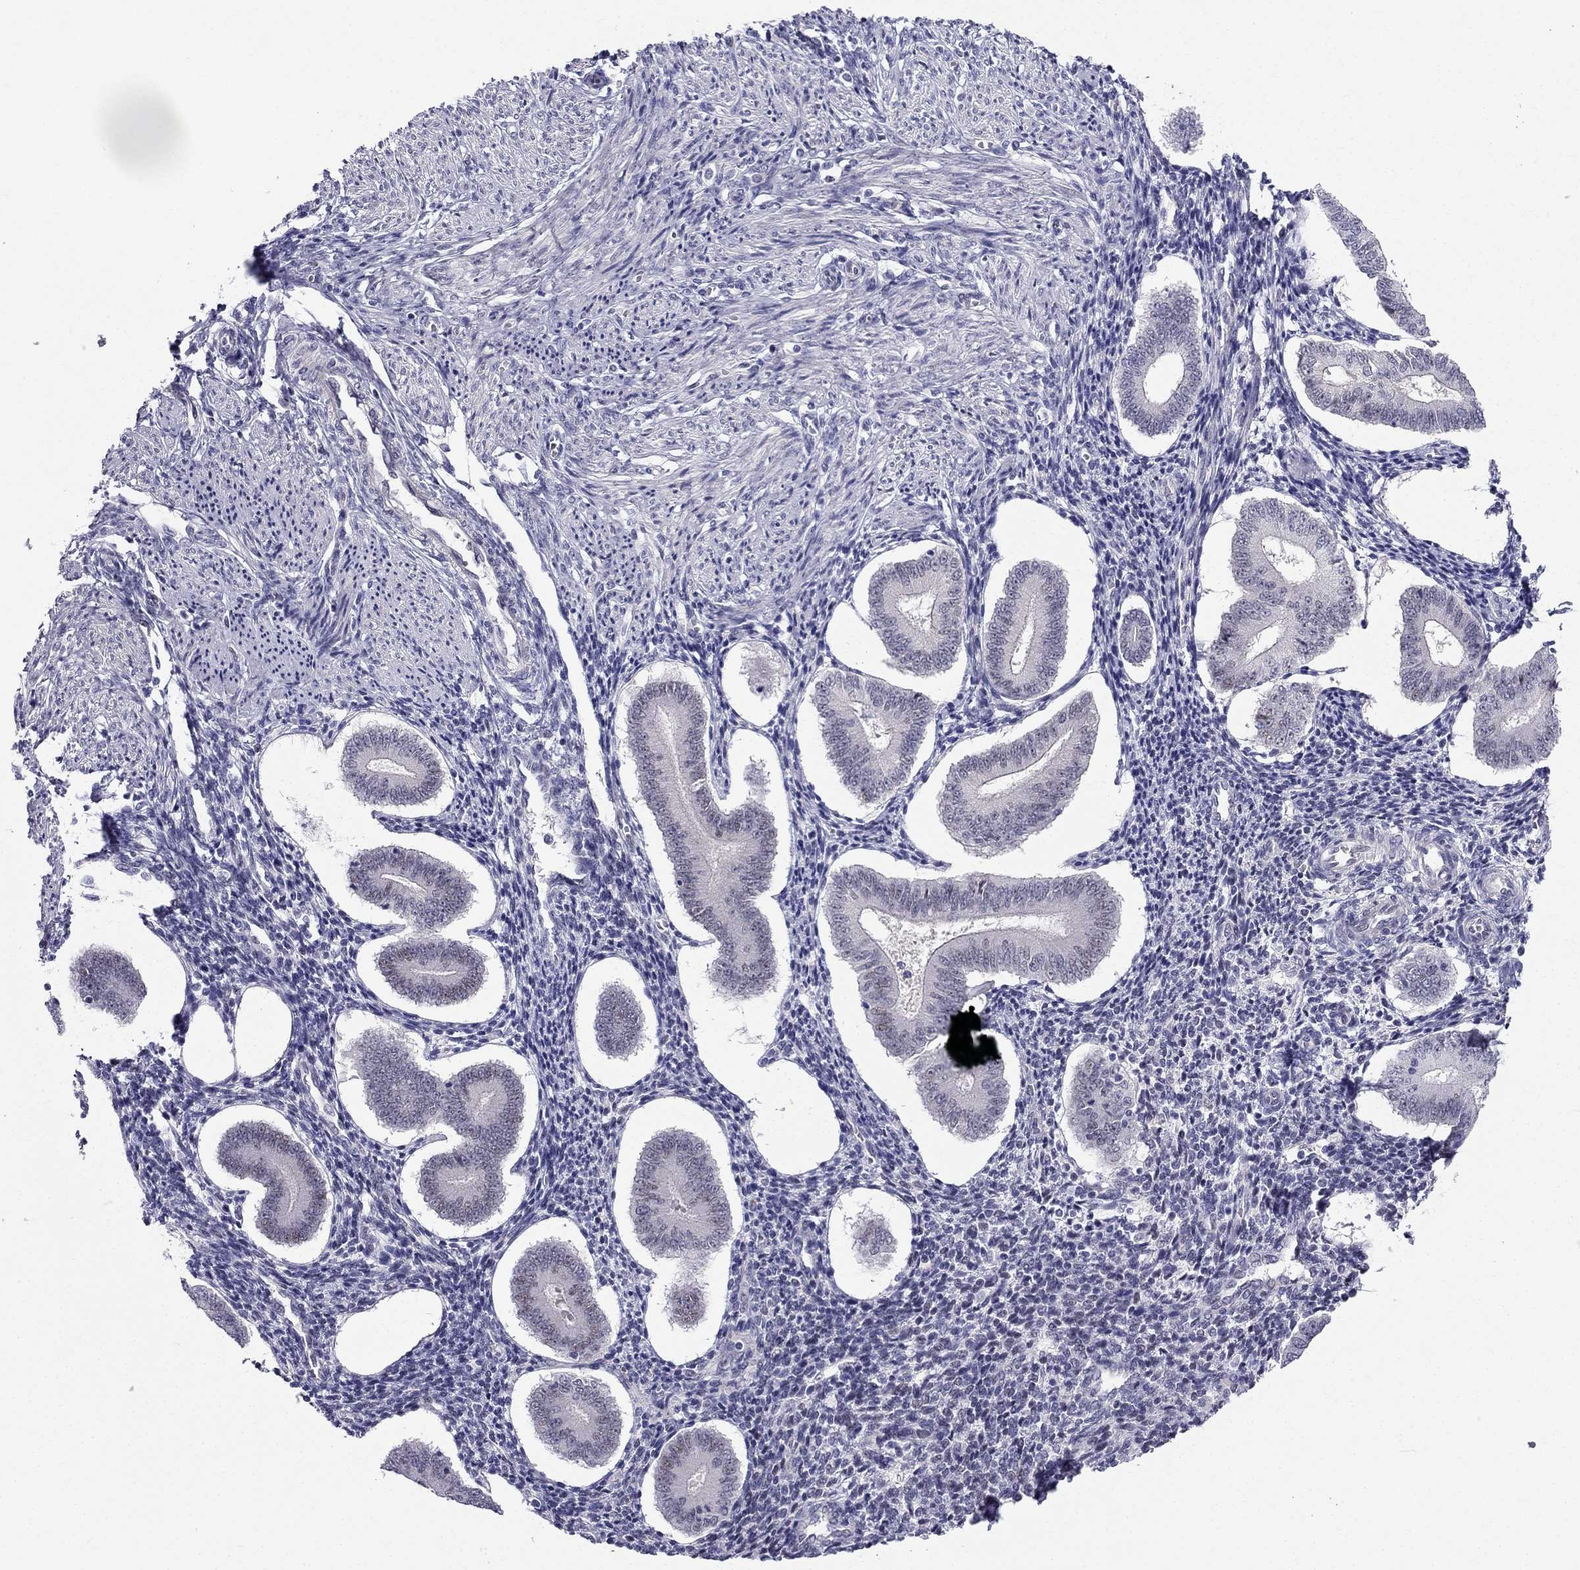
{"staining": {"intensity": "negative", "quantity": "none", "location": "none"}, "tissue": "endometrium", "cell_type": "Cells in endometrial stroma", "image_type": "normal", "snomed": [{"axis": "morphology", "description": "Normal tissue, NOS"}, {"axis": "topography", "description": "Endometrium"}], "caption": "This image is of unremarkable endometrium stained with IHC to label a protein in brown with the nuclei are counter-stained blue. There is no staining in cells in endometrial stroma.", "gene": "BAG5", "patient": {"sex": "female", "age": 40}}